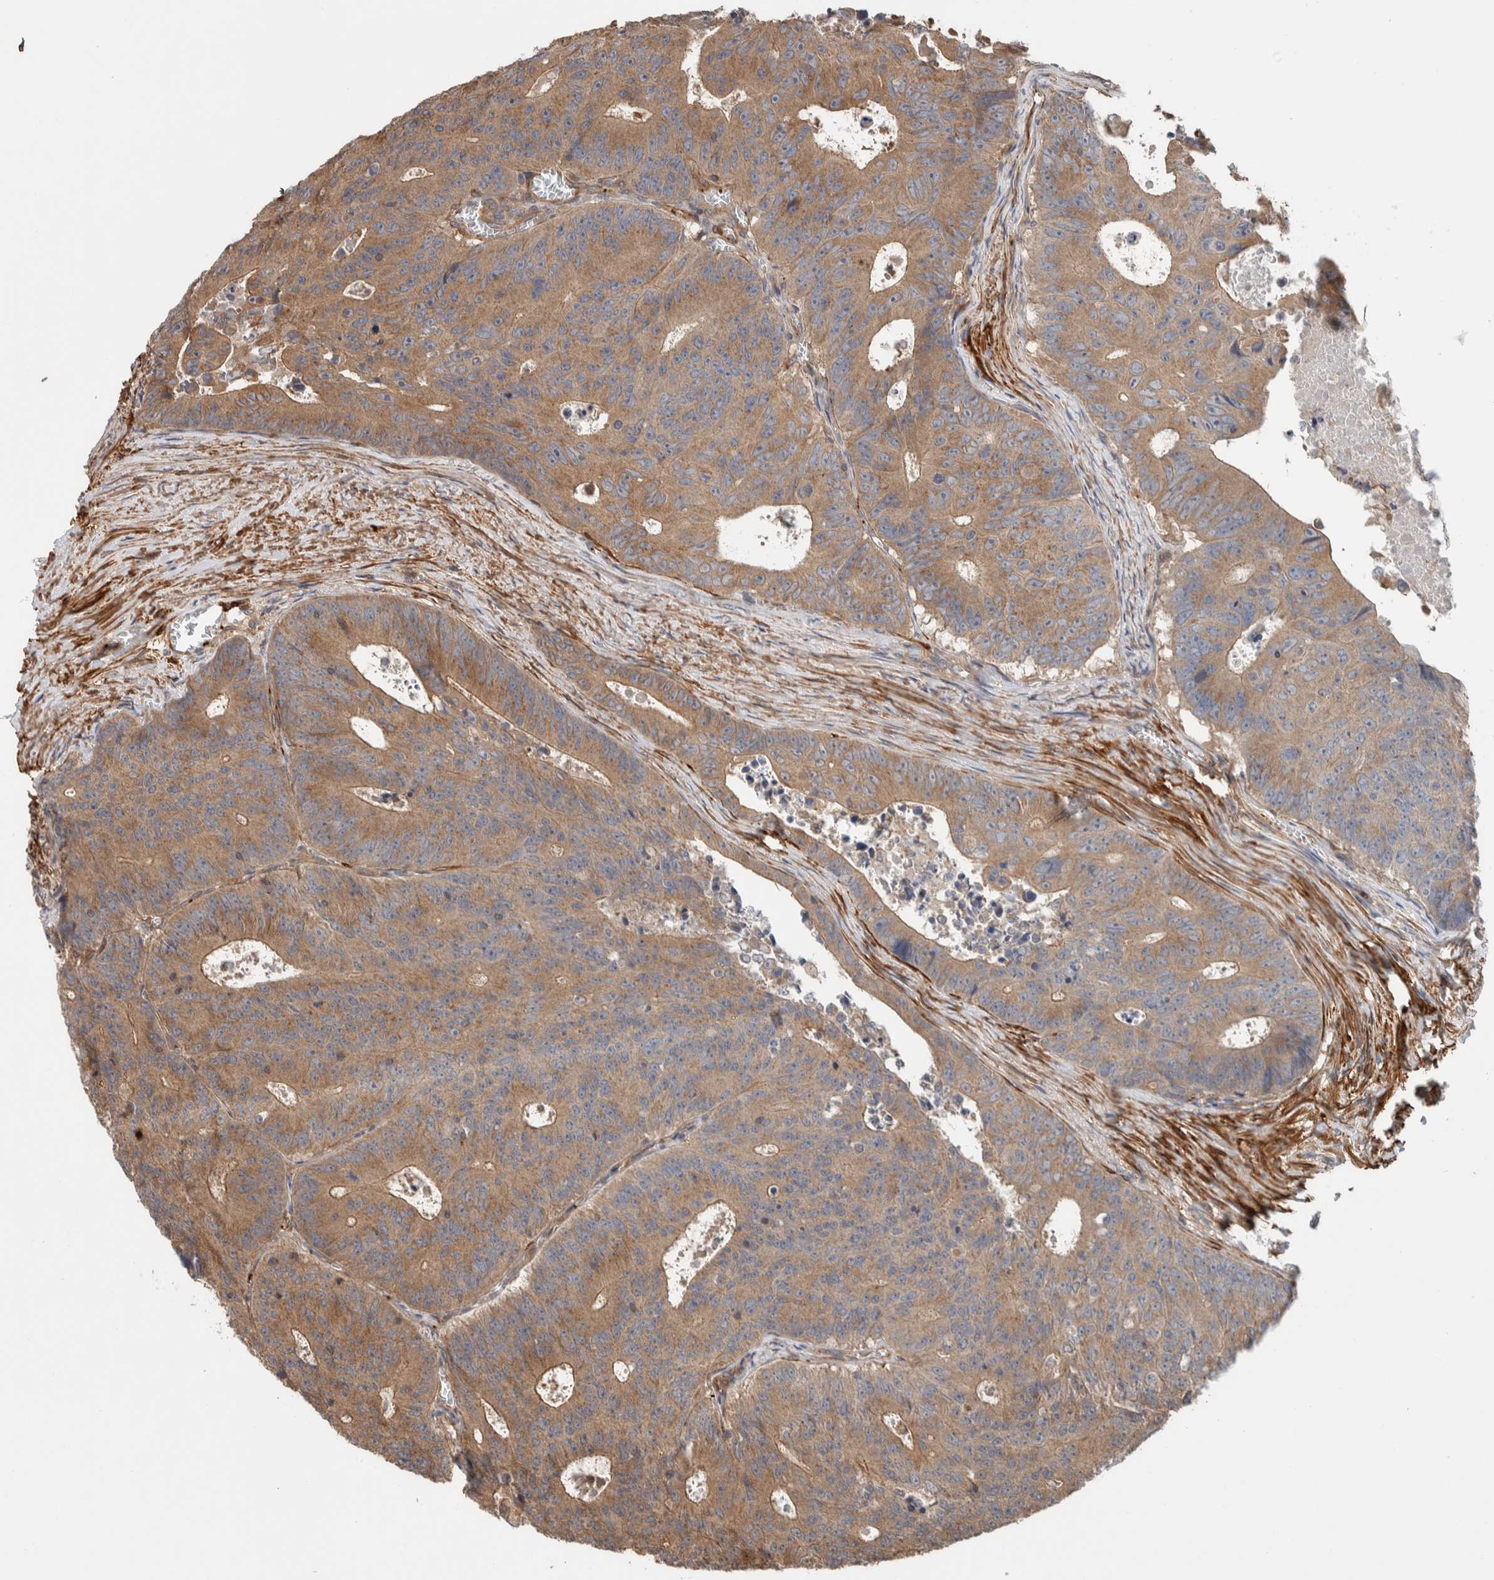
{"staining": {"intensity": "moderate", "quantity": ">75%", "location": "cytoplasmic/membranous"}, "tissue": "colorectal cancer", "cell_type": "Tumor cells", "image_type": "cancer", "snomed": [{"axis": "morphology", "description": "Adenocarcinoma, NOS"}, {"axis": "topography", "description": "Colon"}], "caption": "Protein expression by immunohistochemistry (IHC) exhibits moderate cytoplasmic/membranous positivity in about >75% of tumor cells in colorectal adenocarcinoma.", "gene": "SYNRG", "patient": {"sex": "male", "age": 87}}